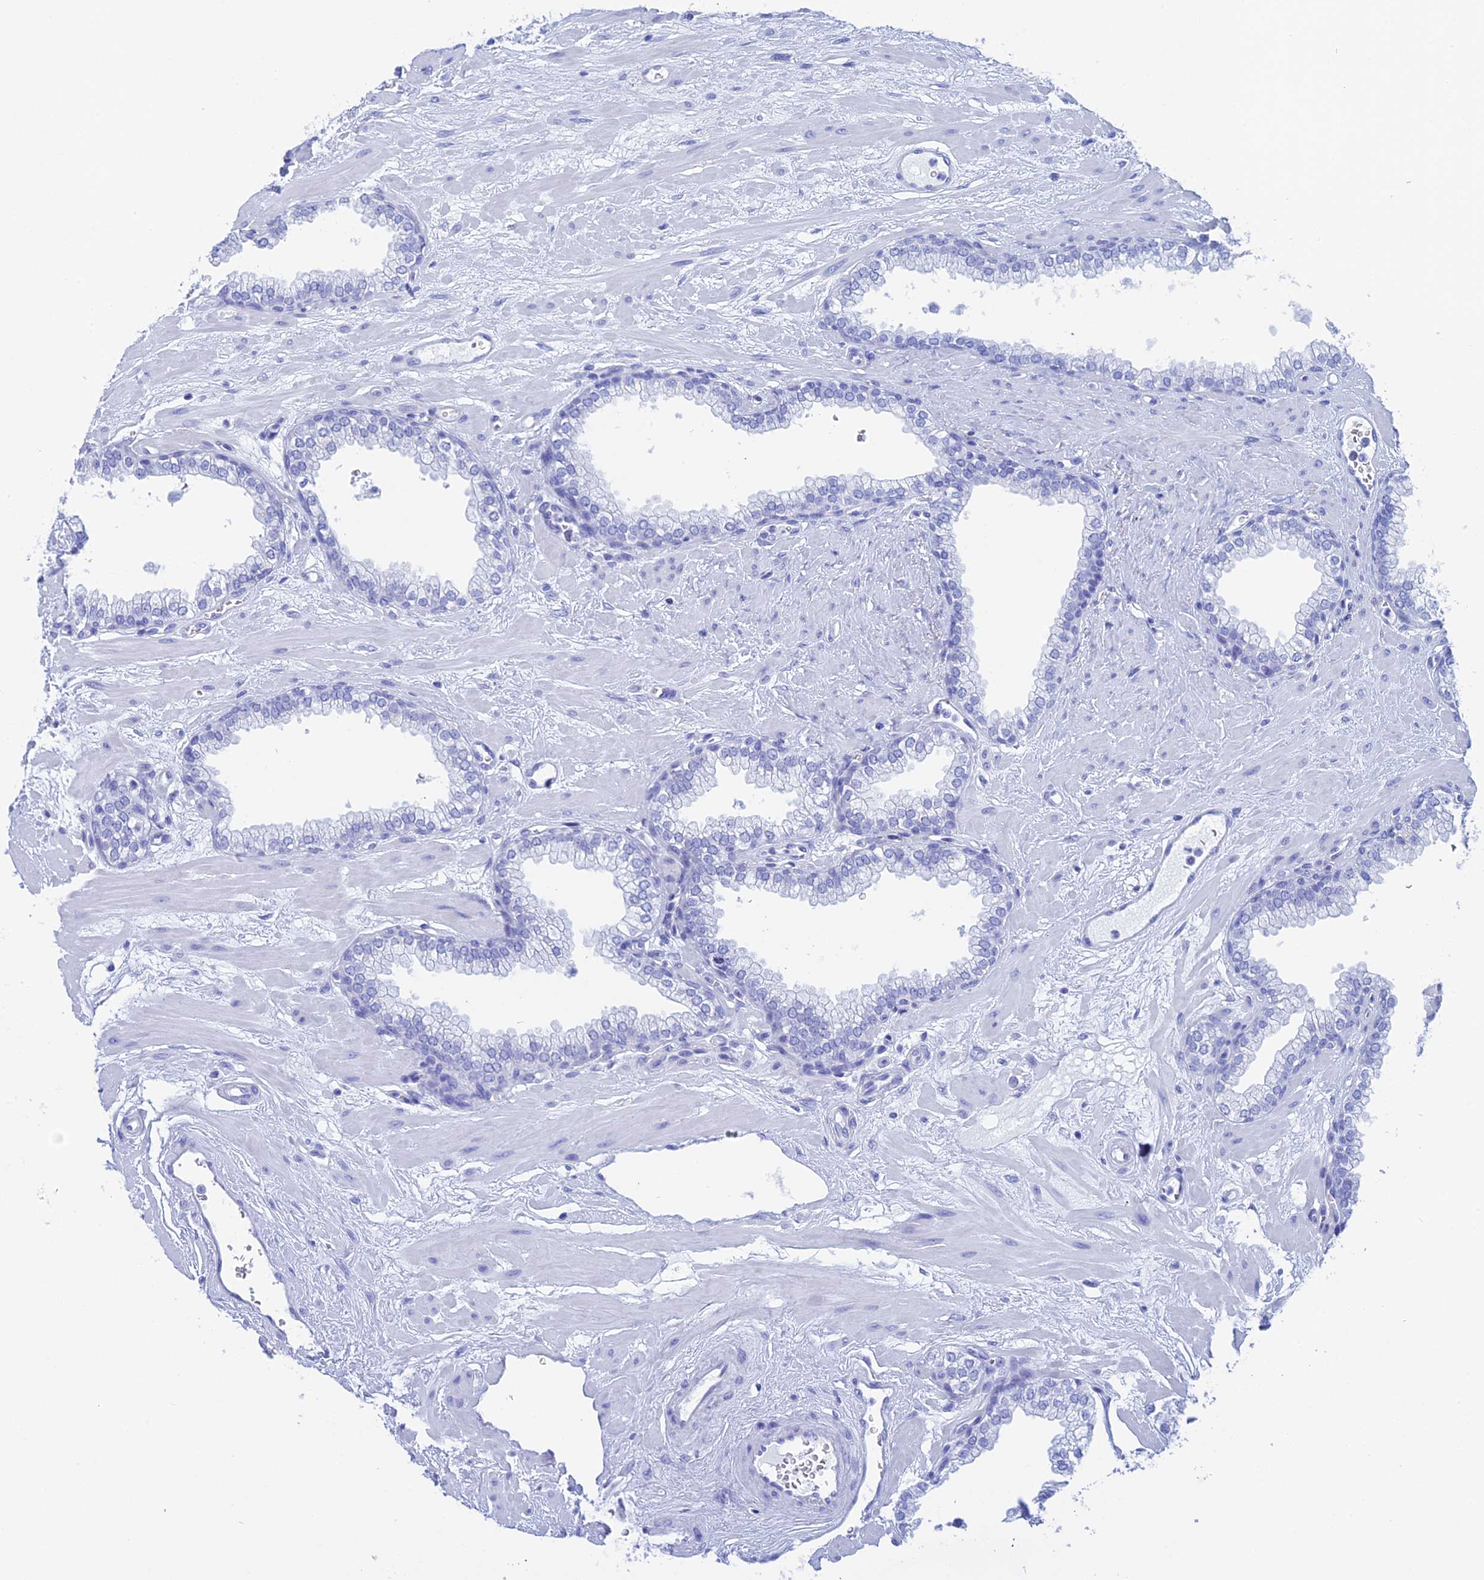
{"staining": {"intensity": "negative", "quantity": "none", "location": "none"}, "tissue": "prostate", "cell_type": "Glandular cells", "image_type": "normal", "snomed": [{"axis": "morphology", "description": "Normal tissue, NOS"}, {"axis": "morphology", "description": "Urothelial carcinoma, Low grade"}, {"axis": "topography", "description": "Urinary bladder"}, {"axis": "topography", "description": "Prostate"}], "caption": "Glandular cells are negative for protein expression in benign human prostate. The staining was performed using DAB (3,3'-diaminobenzidine) to visualize the protein expression in brown, while the nuclei were stained in blue with hematoxylin (Magnification: 20x).", "gene": "TEX101", "patient": {"sex": "male", "age": 60}}